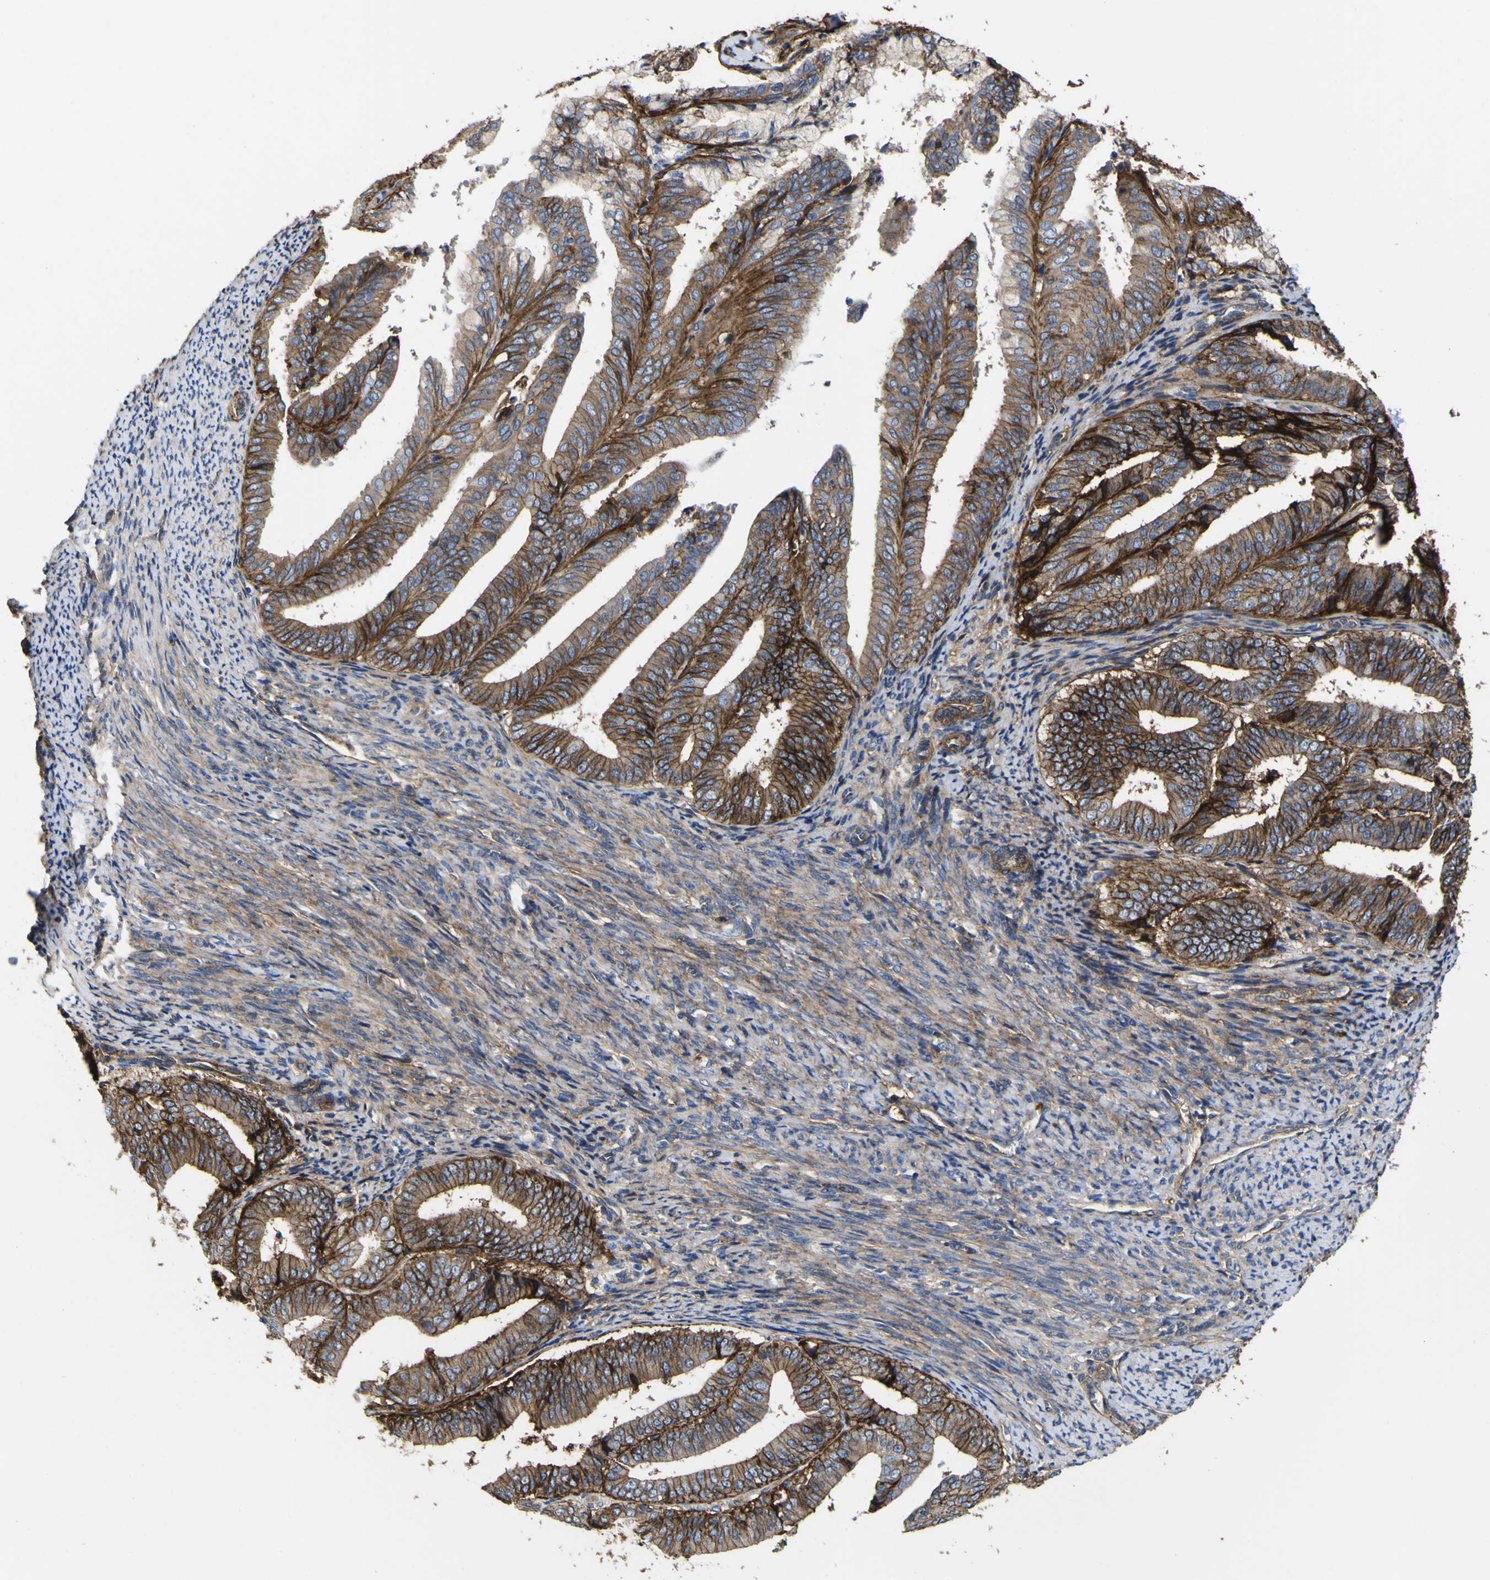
{"staining": {"intensity": "moderate", "quantity": ">75%", "location": "cytoplasmic/membranous"}, "tissue": "endometrial cancer", "cell_type": "Tumor cells", "image_type": "cancer", "snomed": [{"axis": "morphology", "description": "Adenocarcinoma, NOS"}, {"axis": "topography", "description": "Endometrium"}], "caption": "Moderate cytoplasmic/membranous staining for a protein is appreciated in about >75% of tumor cells of endometrial cancer using IHC.", "gene": "CD151", "patient": {"sex": "female", "age": 63}}